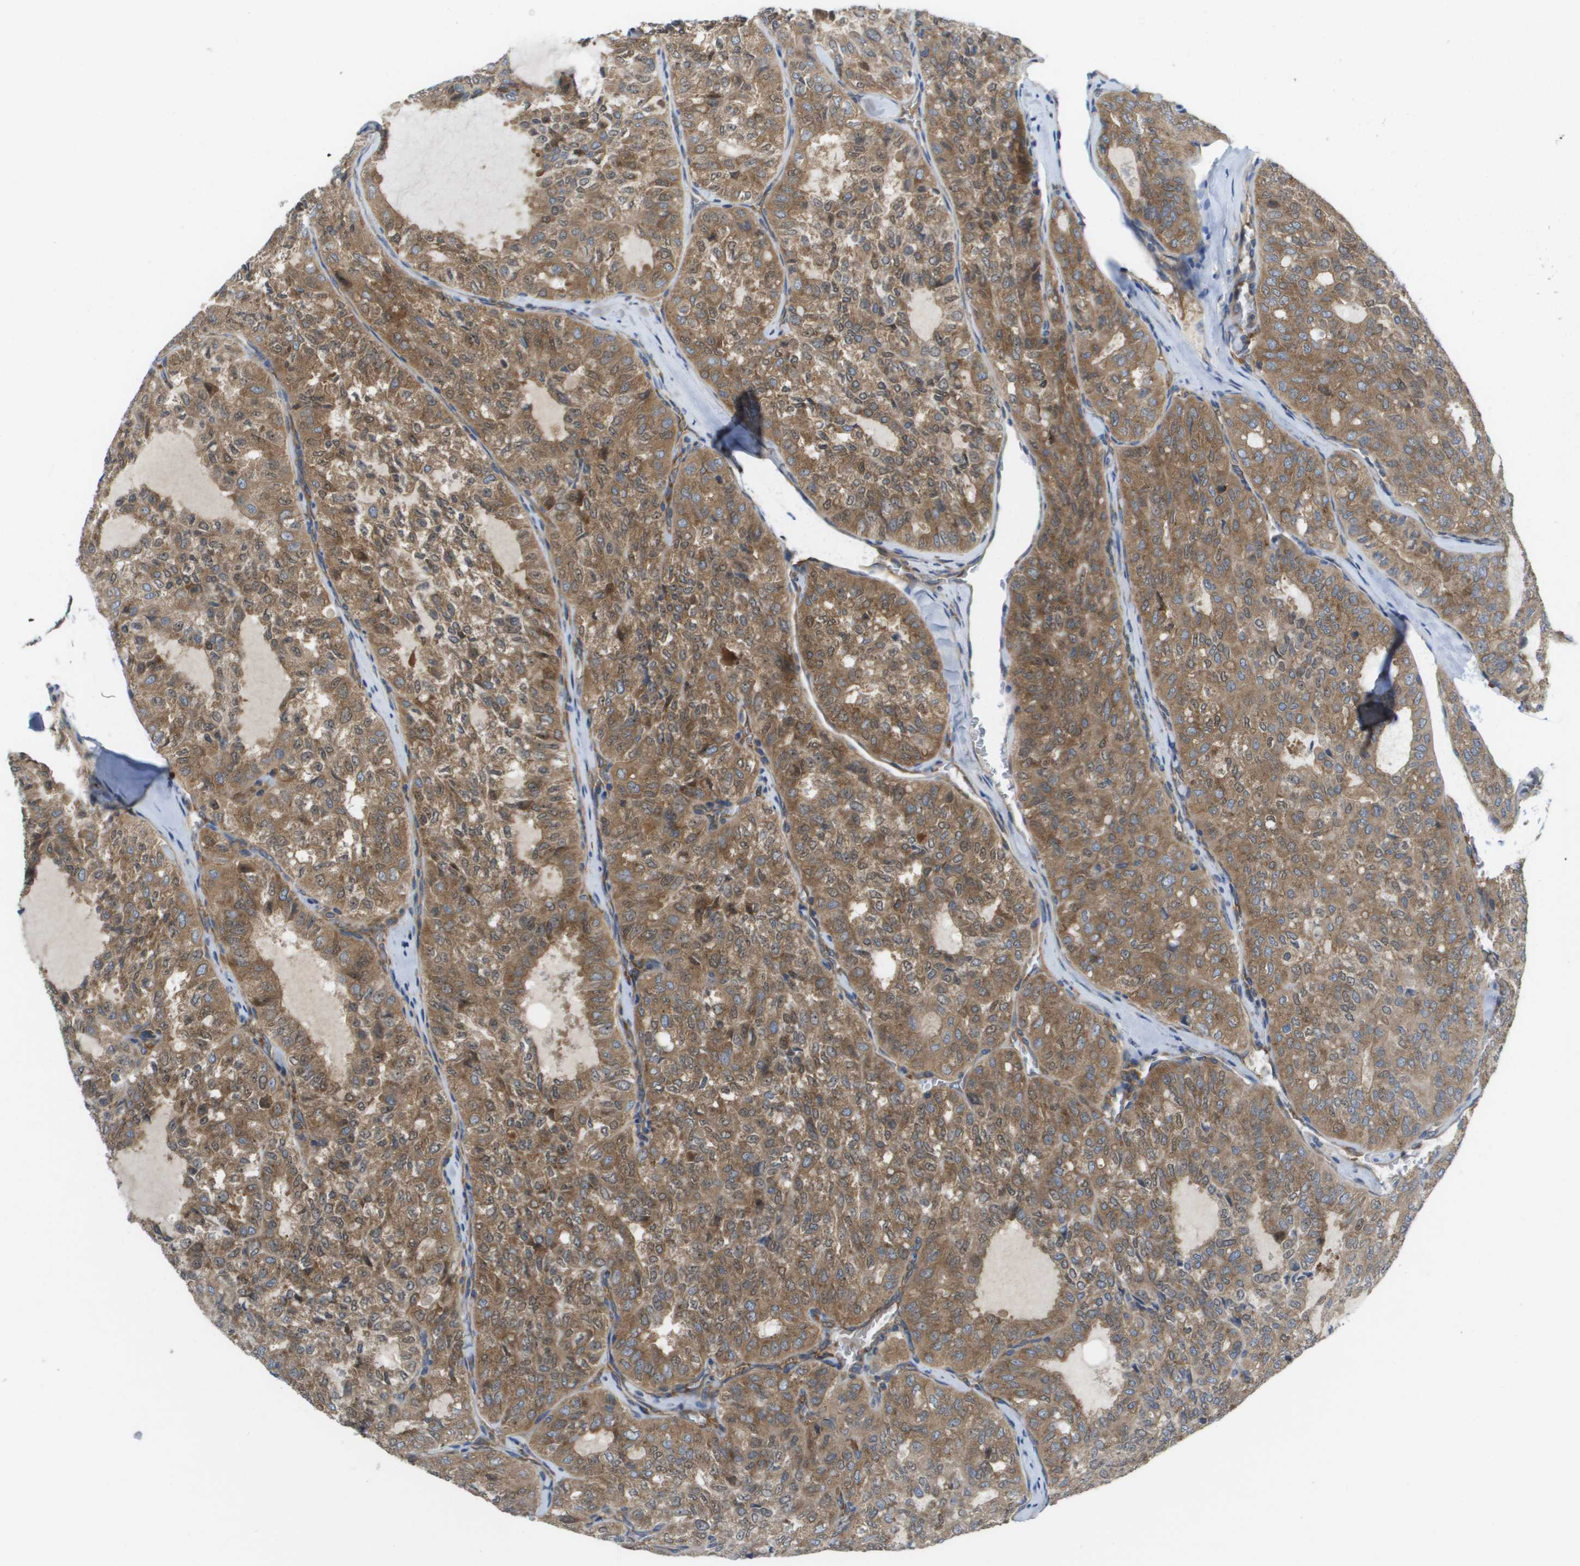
{"staining": {"intensity": "moderate", "quantity": ">75%", "location": "cytoplasmic/membranous"}, "tissue": "thyroid cancer", "cell_type": "Tumor cells", "image_type": "cancer", "snomed": [{"axis": "morphology", "description": "Follicular adenoma carcinoma, NOS"}, {"axis": "topography", "description": "Thyroid gland"}], "caption": "Immunohistochemical staining of follicular adenoma carcinoma (thyroid) exhibits moderate cytoplasmic/membranous protein staining in about >75% of tumor cells.", "gene": "EIF4G2", "patient": {"sex": "male", "age": 75}}